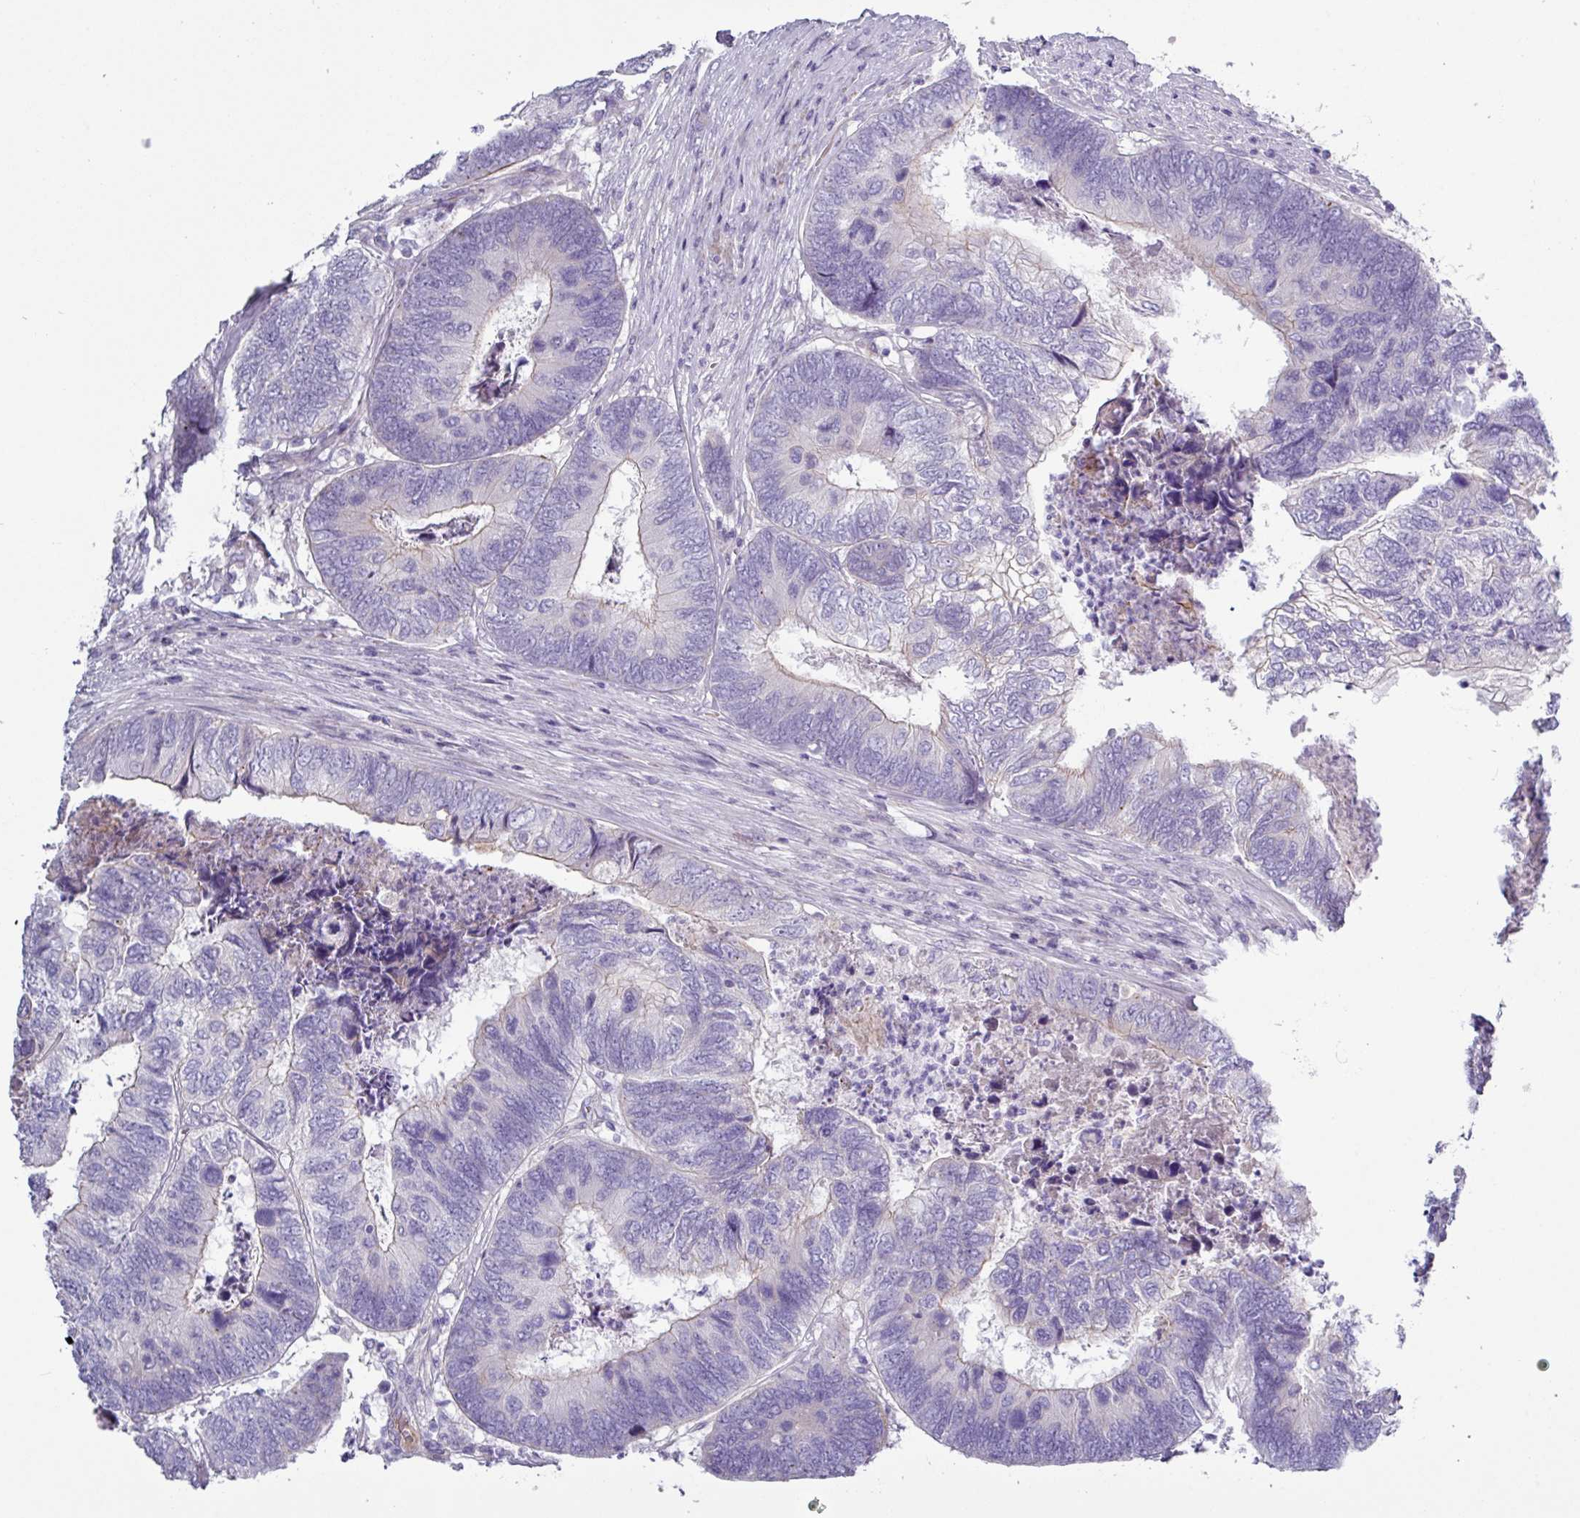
{"staining": {"intensity": "negative", "quantity": "none", "location": "none"}, "tissue": "colorectal cancer", "cell_type": "Tumor cells", "image_type": "cancer", "snomed": [{"axis": "morphology", "description": "Adenocarcinoma, NOS"}, {"axis": "topography", "description": "Colon"}], "caption": "A histopathology image of colorectal cancer stained for a protein displays no brown staining in tumor cells.", "gene": "RGS16", "patient": {"sex": "female", "age": 67}}